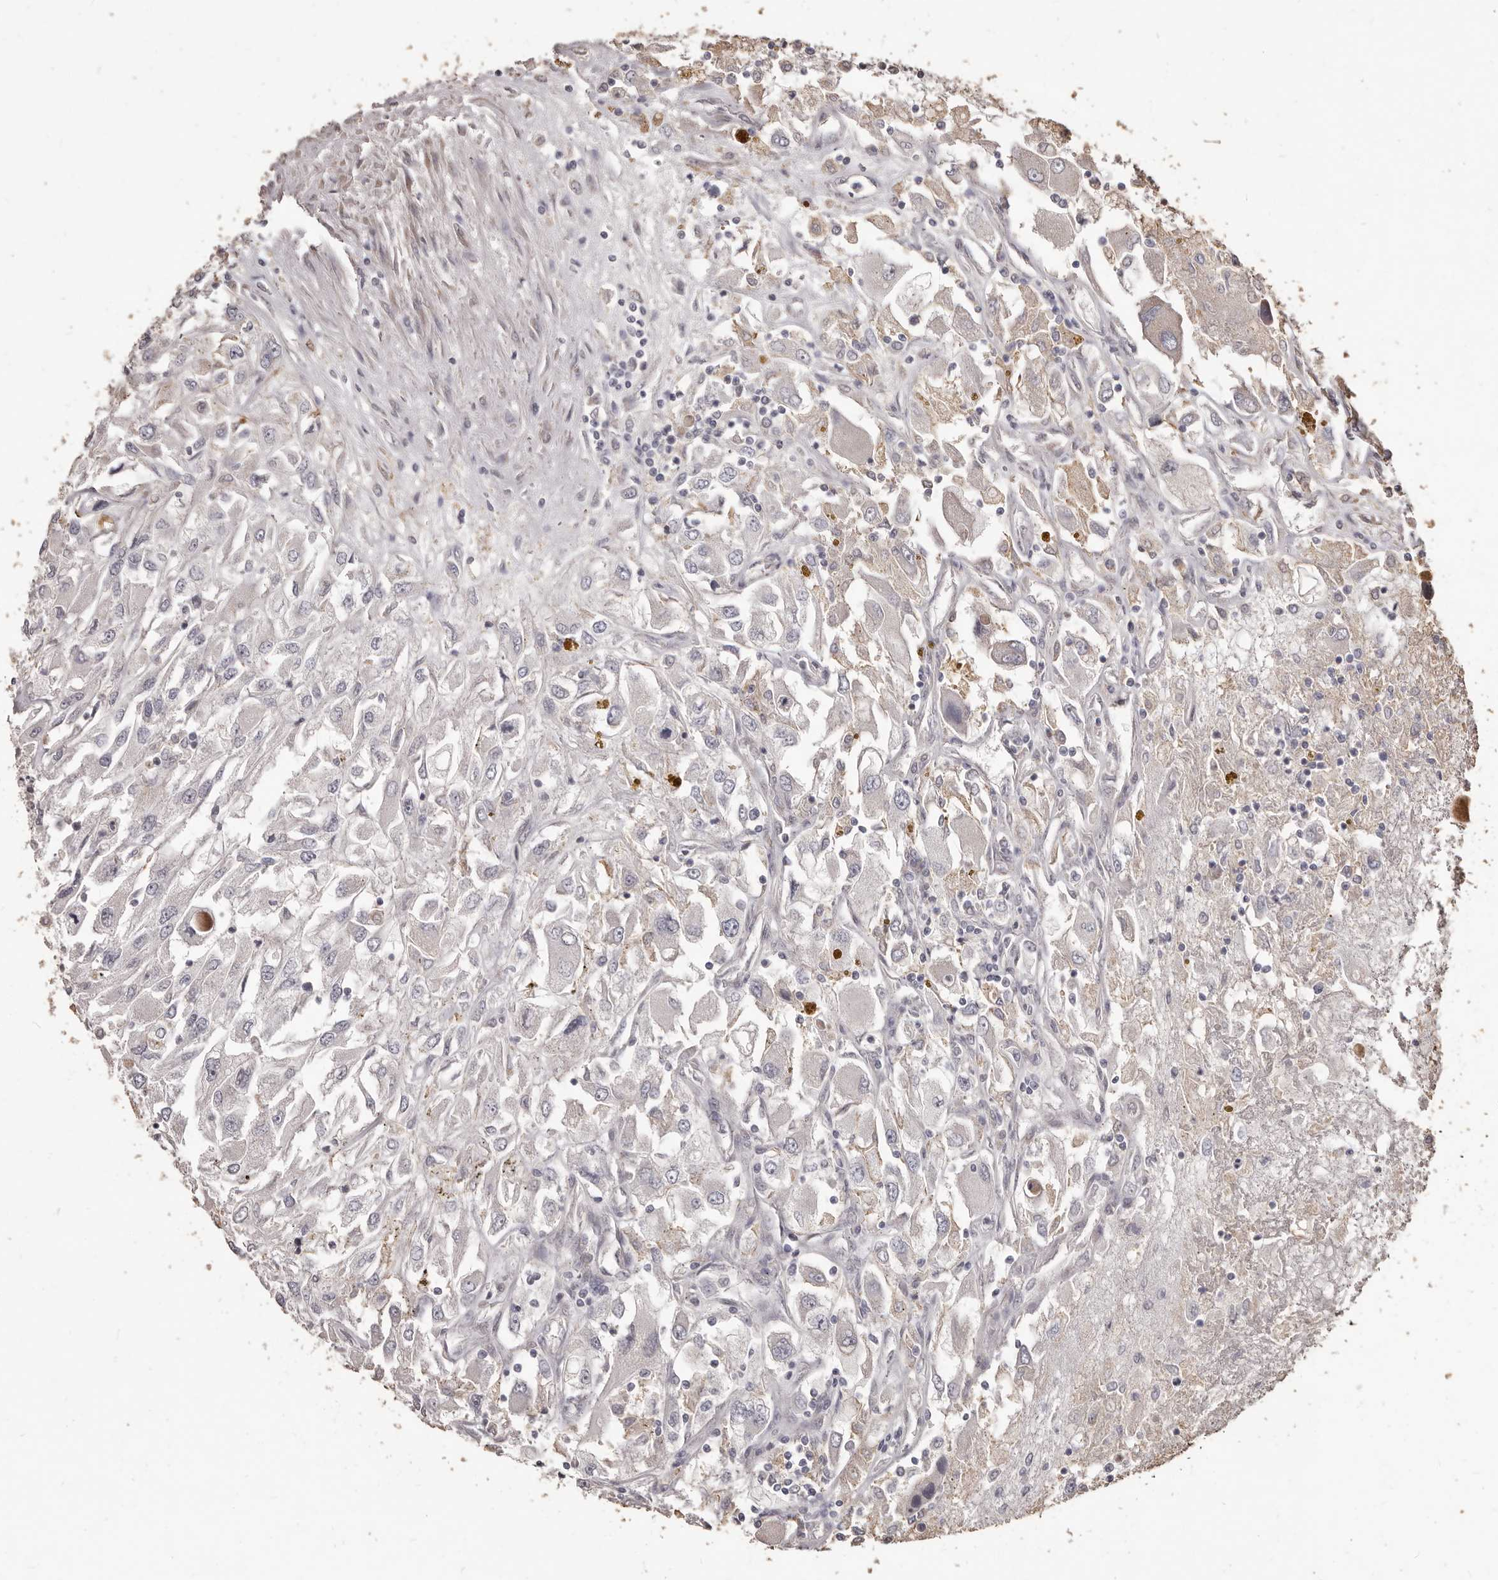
{"staining": {"intensity": "negative", "quantity": "none", "location": "none"}, "tissue": "renal cancer", "cell_type": "Tumor cells", "image_type": "cancer", "snomed": [{"axis": "morphology", "description": "Adenocarcinoma, NOS"}, {"axis": "topography", "description": "Kidney"}], "caption": "This is an IHC photomicrograph of renal adenocarcinoma. There is no staining in tumor cells.", "gene": "PRSS27", "patient": {"sex": "female", "age": 52}}